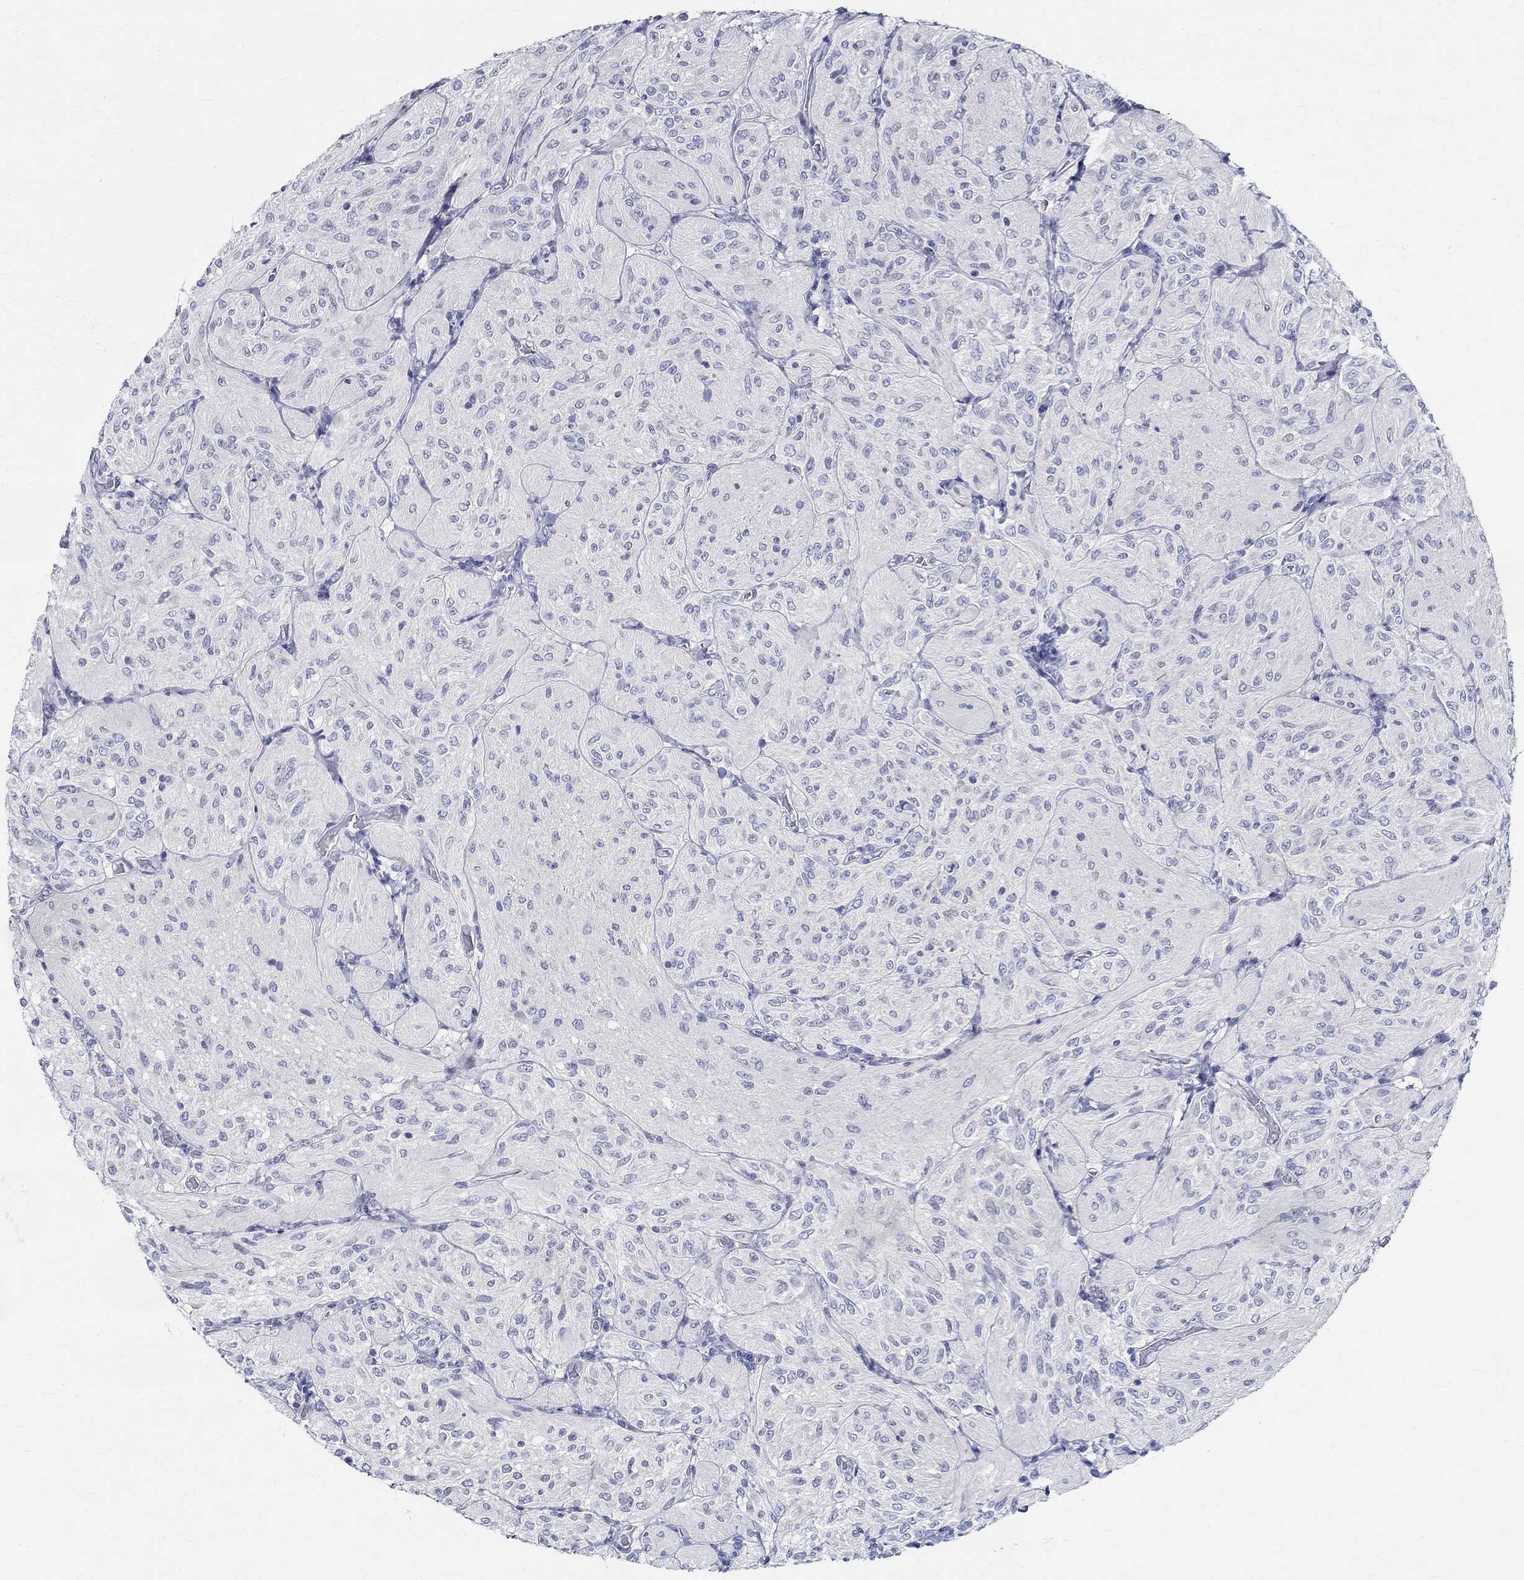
{"staining": {"intensity": "negative", "quantity": "none", "location": "none"}, "tissue": "glioma", "cell_type": "Tumor cells", "image_type": "cancer", "snomed": [{"axis": "morphology", "description": "Glioma, malignant, Low grade"}, {"axis": "topography", "description": "Brain"}], "caption": "The immunohistochemistry (IHC) image has no significant positivity in tumor cells of low-grade glioma (malignant) tissue. (Immunohistochemistry (ihc), brightfield microscopy, high magnification).", "gene": "CETN1", "patient": {"sex": "male", "age": 3}}